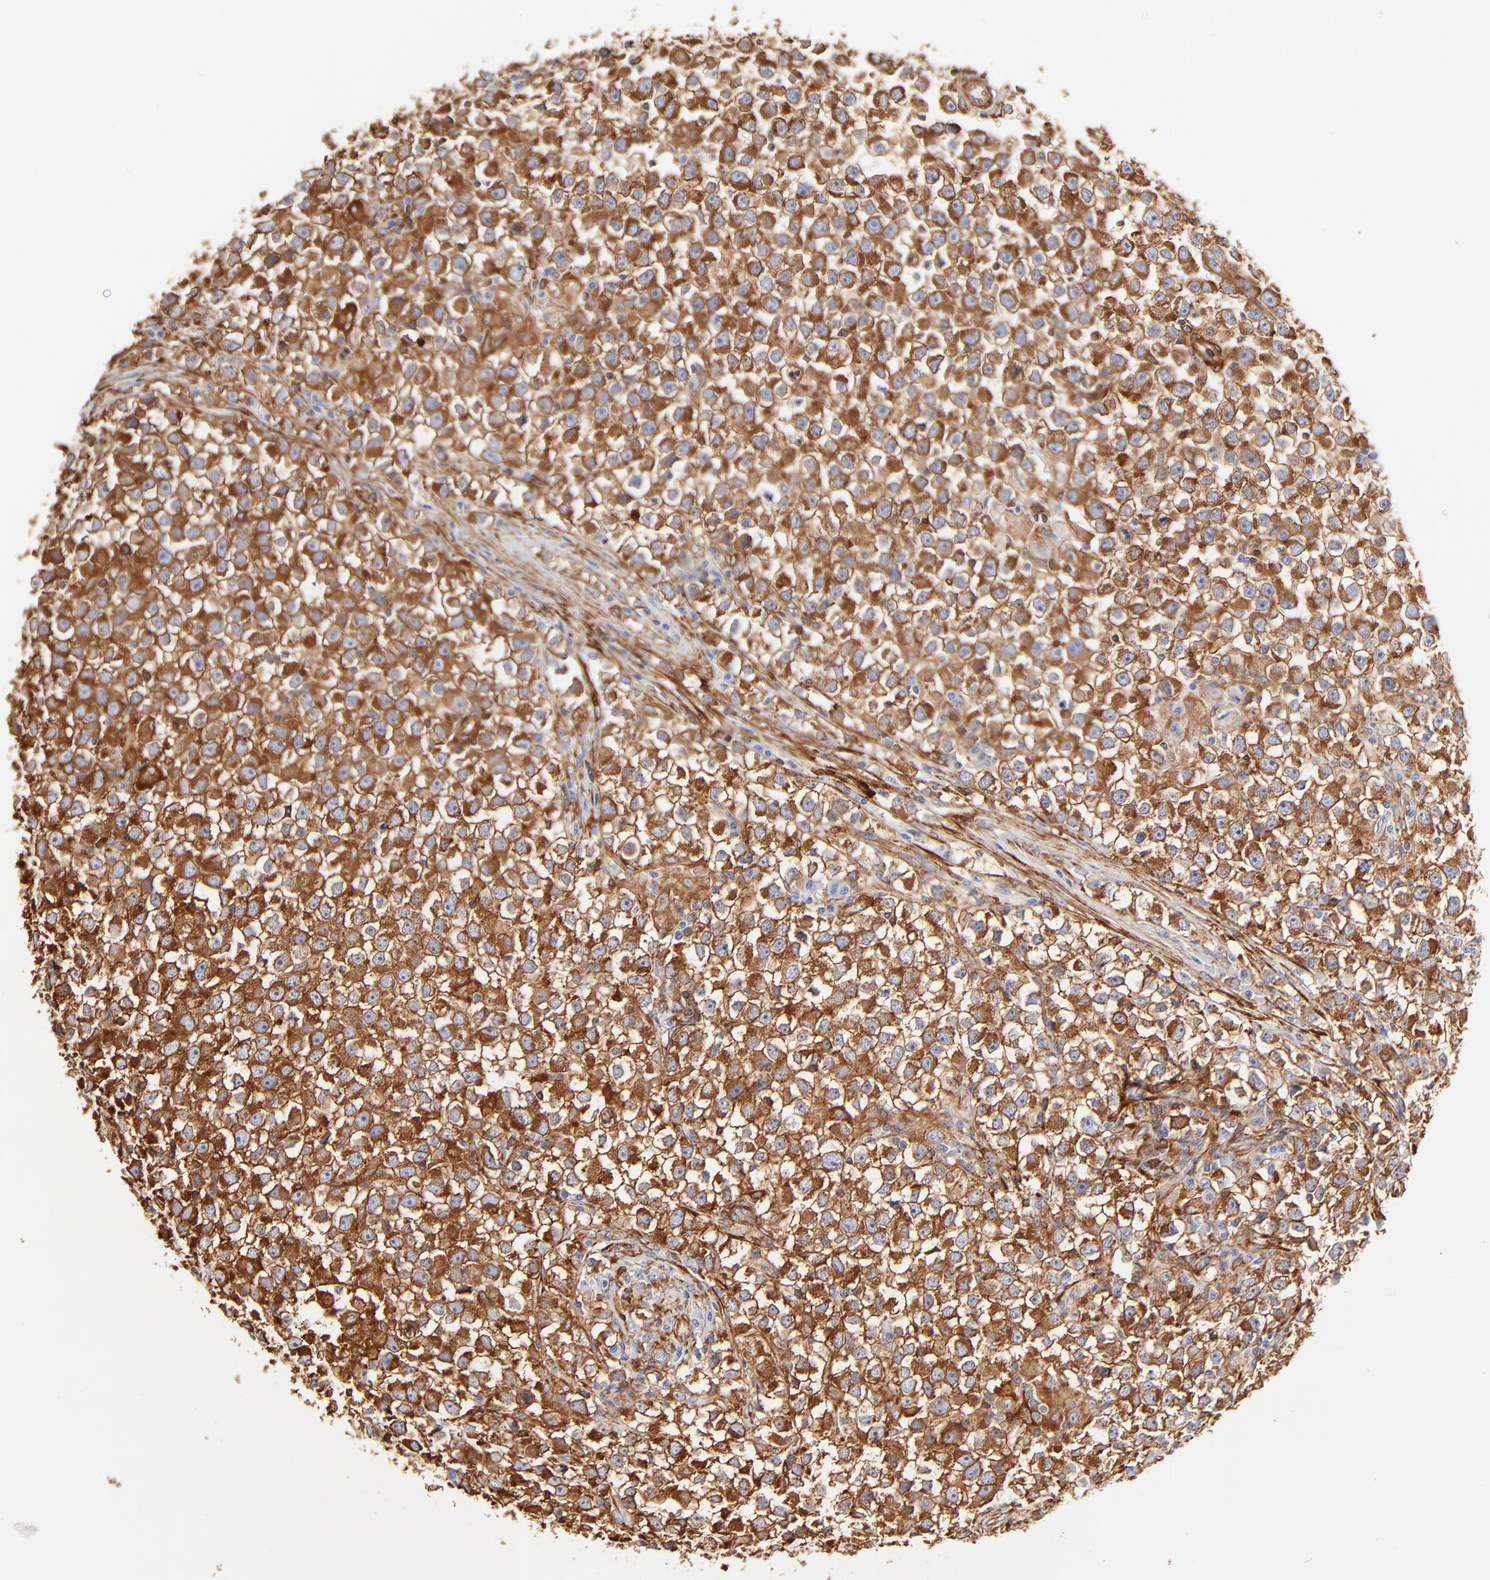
{"staining": {"intensity": "strong", "quantity": ">75%", "location": "cytoplasmic/membranous"}, "tissue": "testis cancer", "cell_type": "Tumor cells", "image_type": "cancer", "snomed": [{"axis": "morphology", "description": "Seminoma, NOS"}, {"axis": "topography", "description": "Testis"}], "caption": "Seminoma (testis) stained with immunohistochemistry shows strong cytoplasmic/membranous positivity in about >75% of tumor cells.", "gene": "FLNA", "patient": {"sex": "male", "age": 33}}